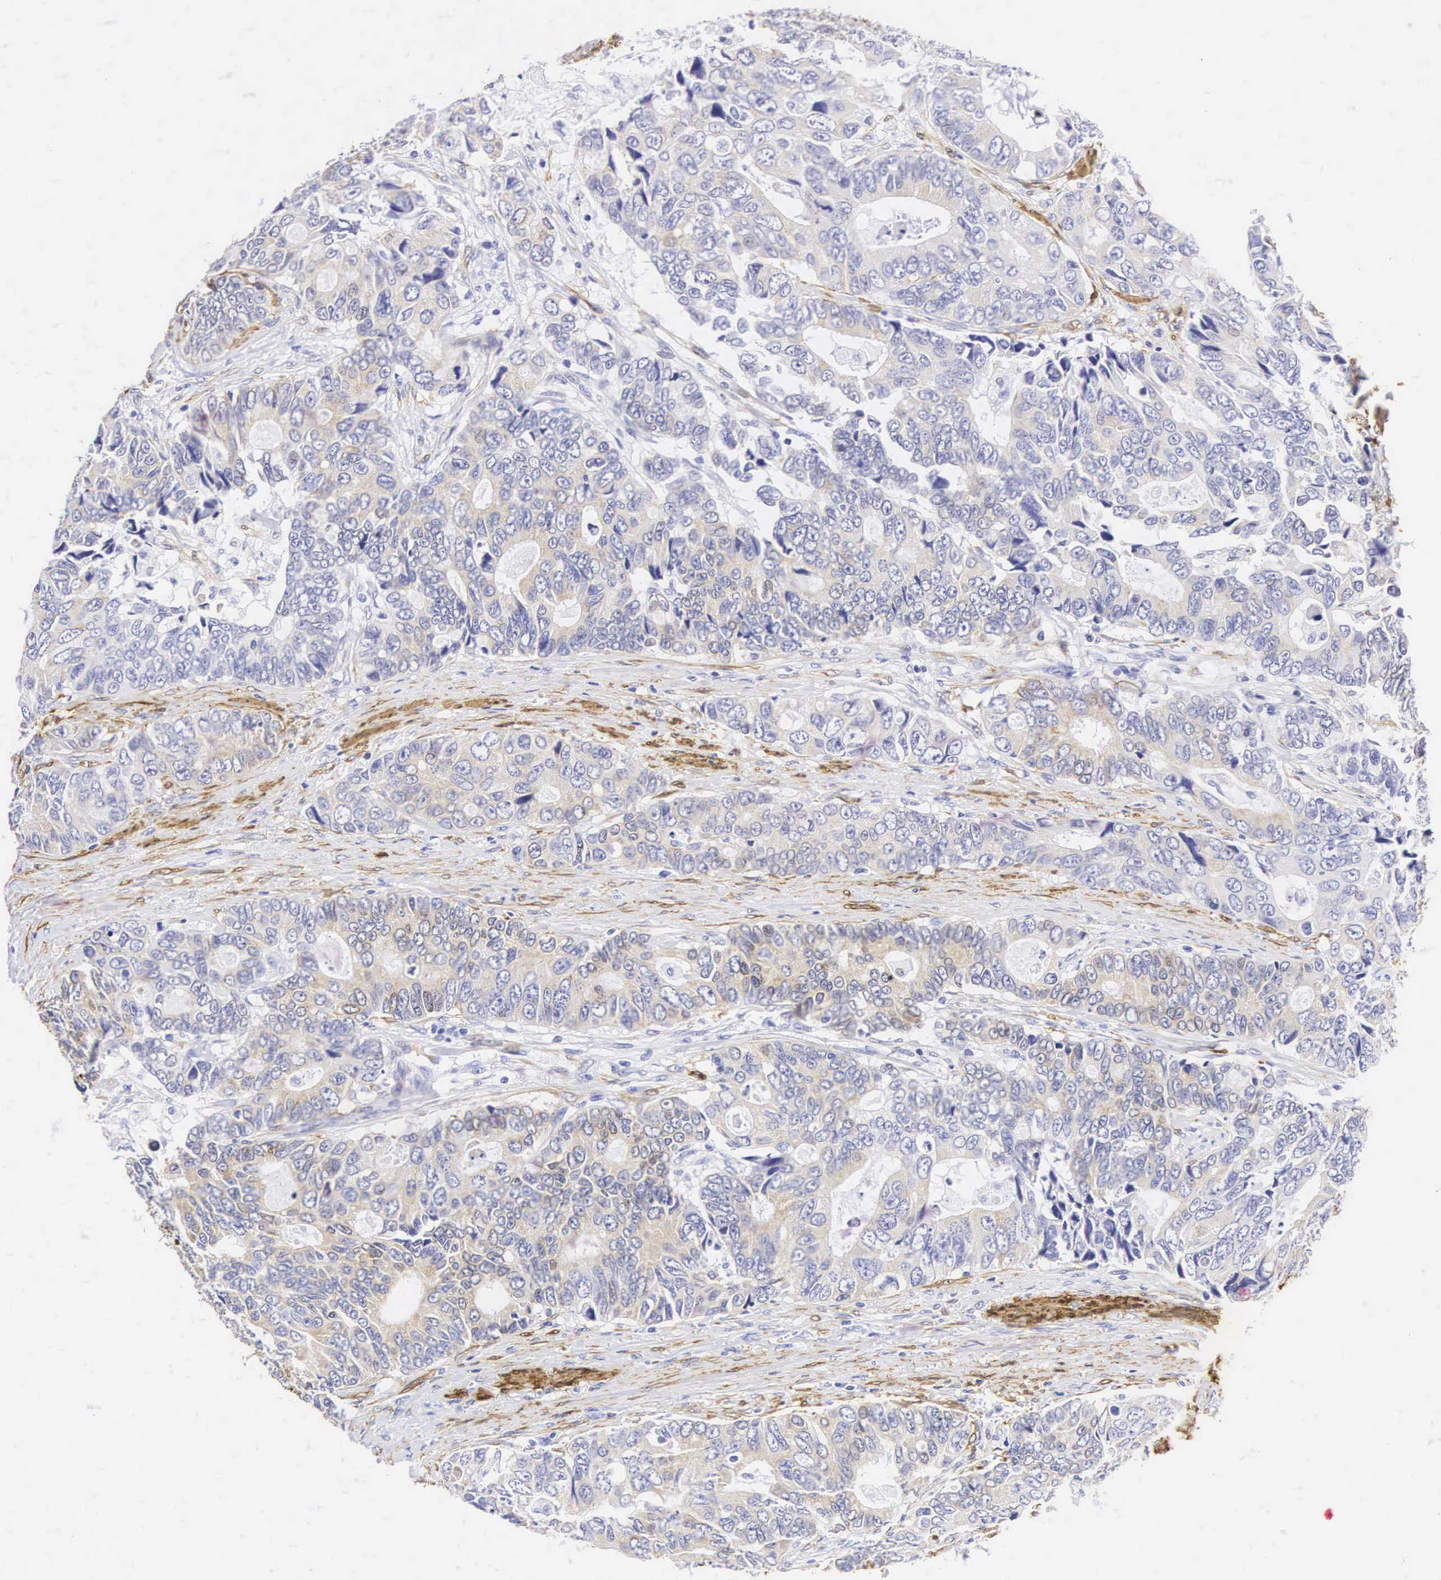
{"staining": {"intensity": "weak", "quantity": "<25%", "location": "cytoplasmic/membranous"}, "tissue": "colorectal cancer", "cell_type": "Tumor cells", "image_type": "cancer", "snomed": [{"axis": "morphology", "description": "Adenocarcinoma, NOS"}, {"axis": "topography", "description": "Rectum"}], "caption": "This is an immunohistochemistry (IHC) photomicrograph of human colorectal adenocarcinoma. There is no positivity in tumor cells.", "gene": "CNN1", "patient": {"sex": "female", "age": 67}}